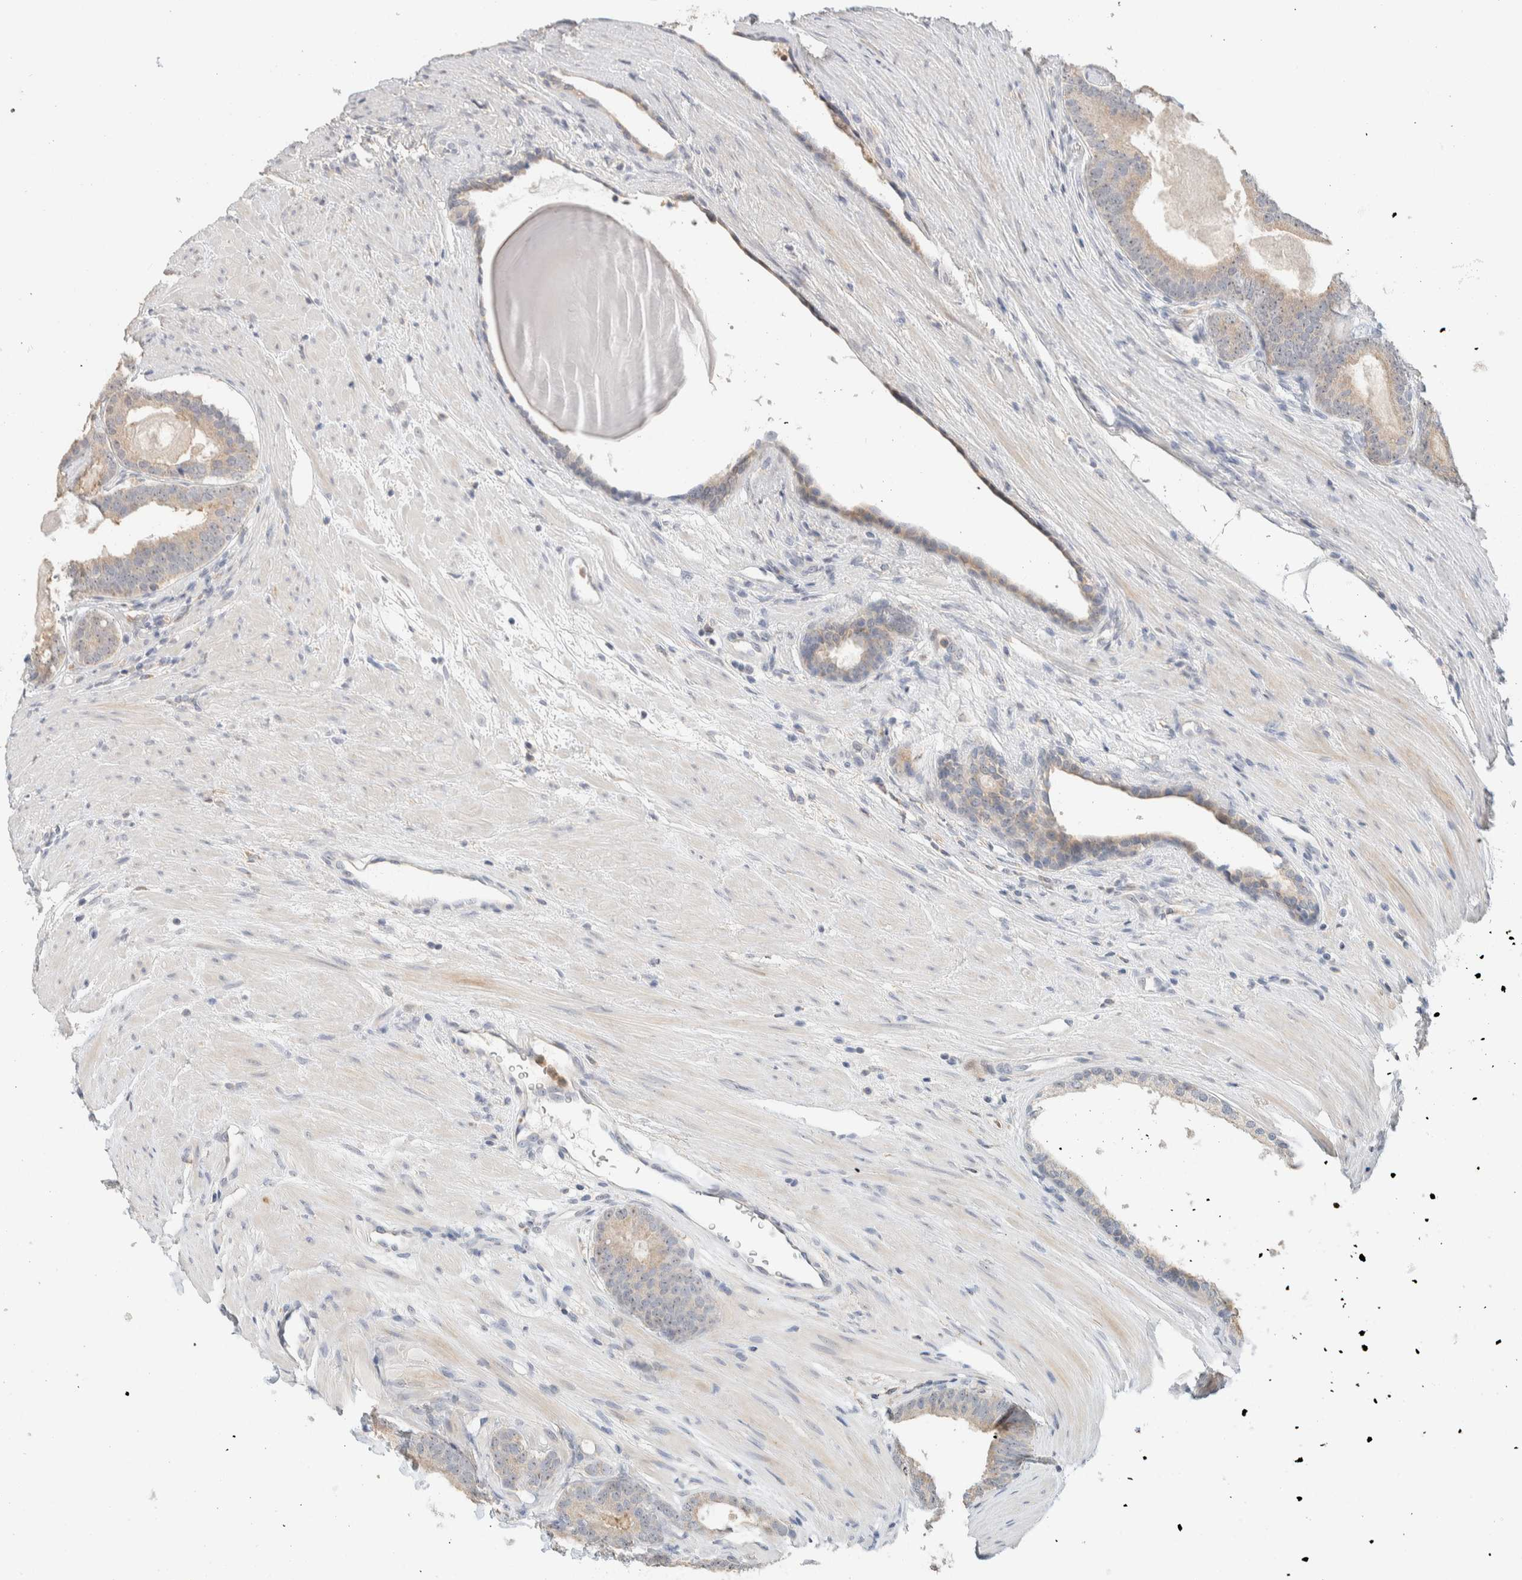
{"staining": {"intensity": "moderate", "quantity": ">75%", "location": "cytoplasmic/membranous"}, "tissue": "prostate cancer", "cell_type": "Tumor cells", "image_type": "cancer", "snomed": [{"axis": "morphology", "description": "Adenocarcinoma, High grade"}, {"axis": "topography", "description": "Prostate"}], "caption": "A histopathology image showing moderate cytoplasmic/membranous positivity in about >75% of tumor cells in prostate cancer, as visualized by brown immunohistochemical staining.", "gene": "HDHD3", "patient": {"sex": "male", "age": 60}}